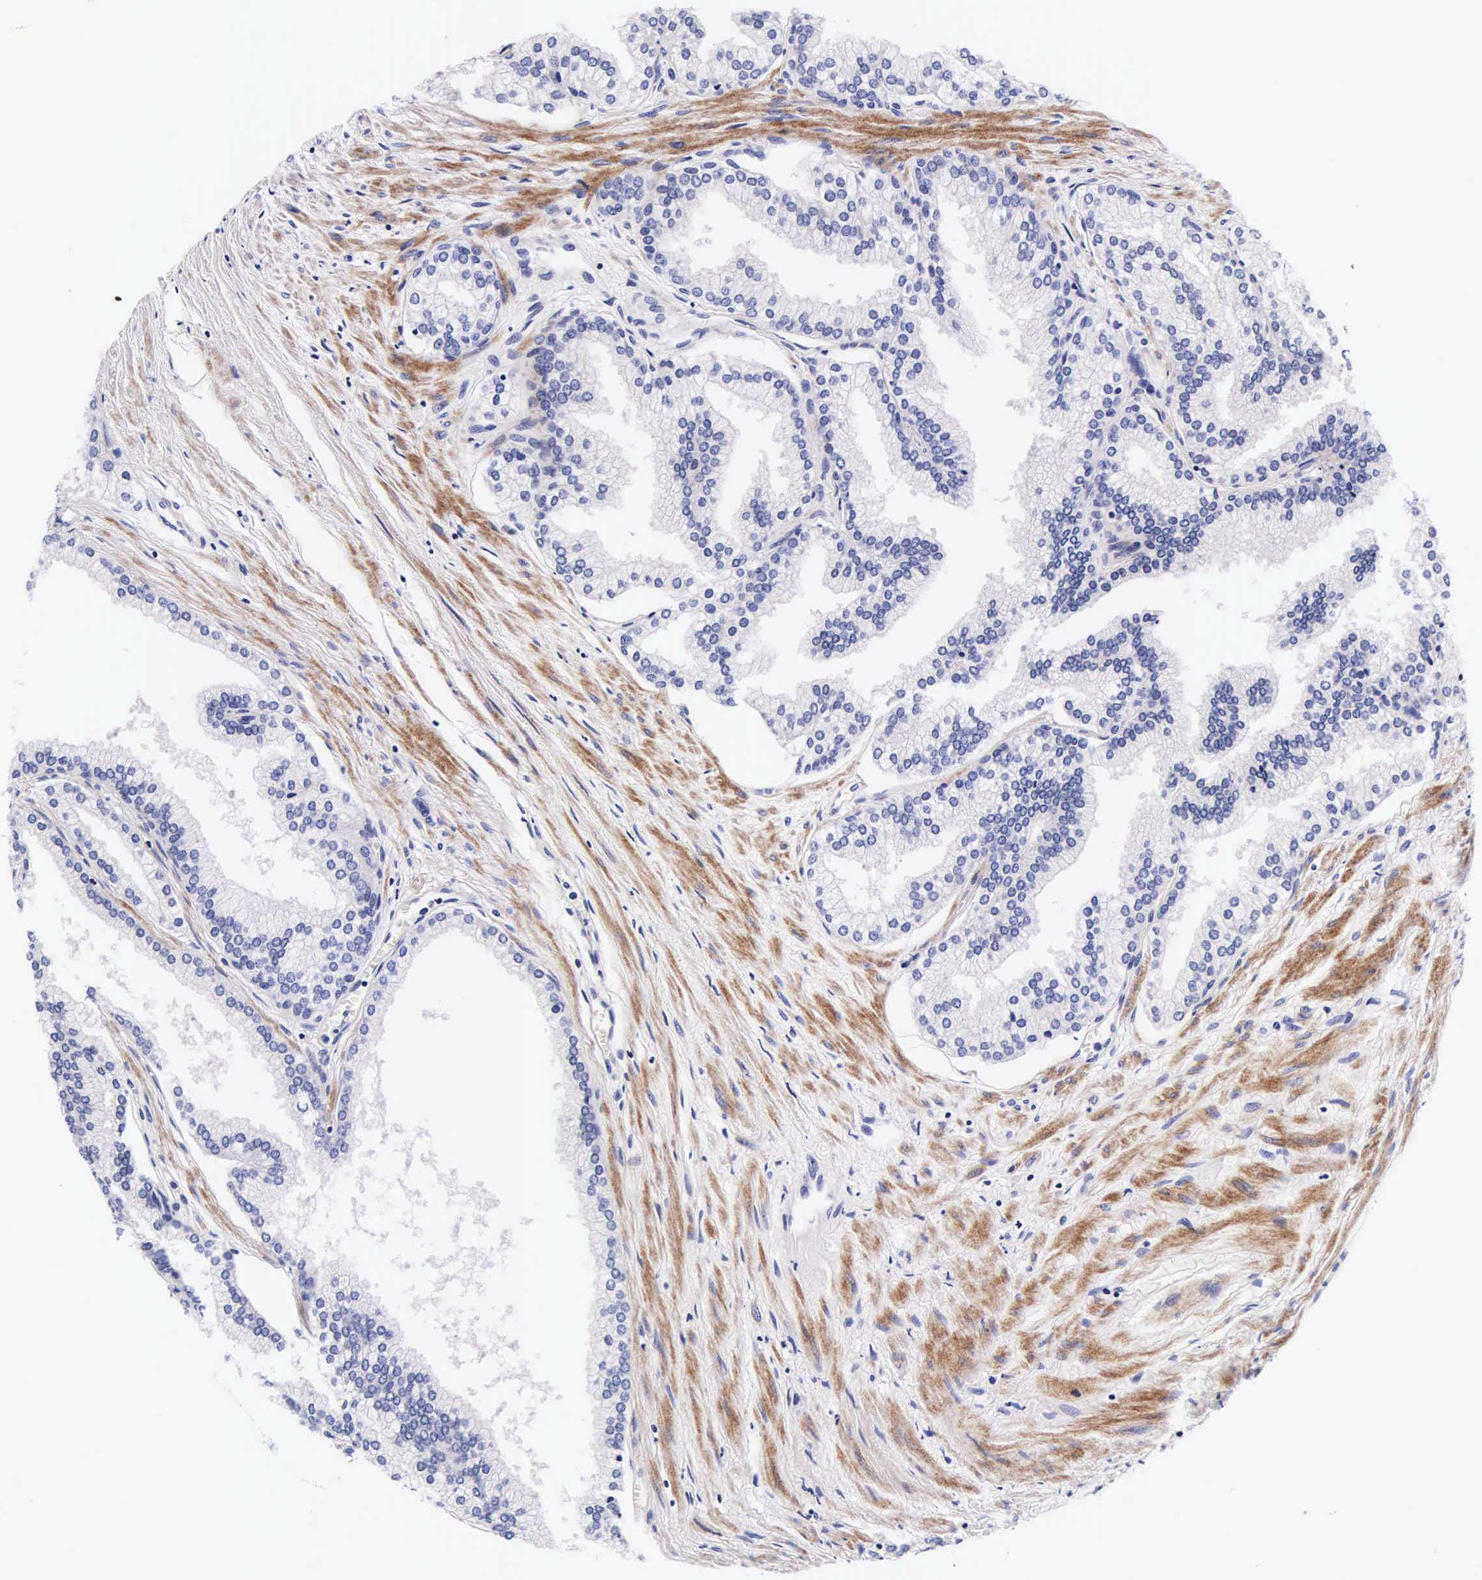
{"staining": {"intensity": "moderate", "quantity": "<25%", "location": "cytoplasmic/membranous"}, "tissue": "prostate", "cell_type": "Glandular cells", "image_type": "normal", "snomed": [{"axis": "morphology", "description": "Normal tissue, NOS"}, {"axis": "topography", "description": "Prostate"}], "caption": "The photomicrograph exhibits immunohistochemical staining of unremarkable prostate. There is moderate cytoplasmic/membranous staining is appreciated in approximately <25% of glandular cells.", "gene": "UPRT", "patient": {"sex": "male", "age": 68}}